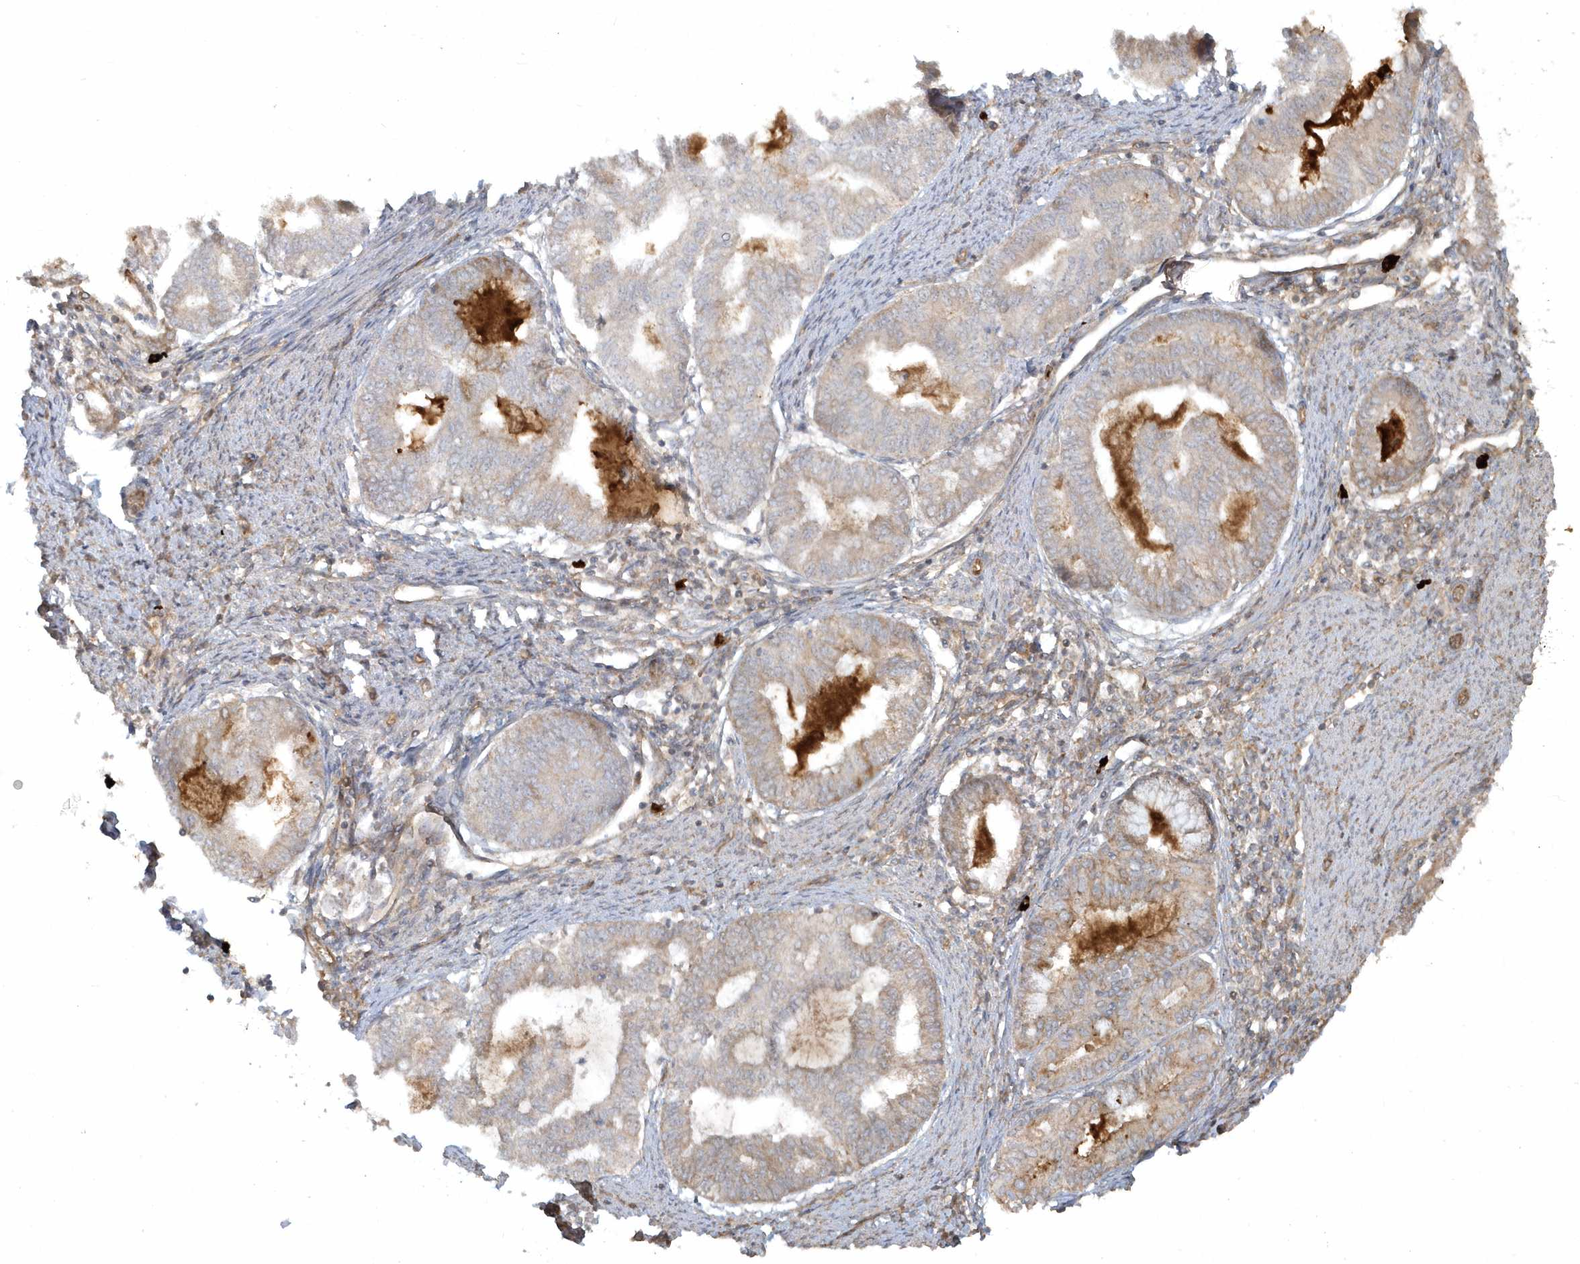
{"staining": {"intensity": "moderate", "quantity": "<25%", "location": "cytoplasmic/membranous"}, "tissue": "endometrial cancer", "cell_type": "Tumor cells", "image_type": "cancer", "snomed": [{"axis": "morphology", "description": "Adenocarcinoma, NOS"}, {"axis": "topography", "description": "Endometrium"}], "caption": "Immunohistochemical staining of adenocarcinoma (endometrial) demonstrates low levels of moderate cytoplasmic/membranous positivity in approximately <25% of tumor cells.", "gene": "STIM2", "patient": {"sex": "female", "age": 79}}